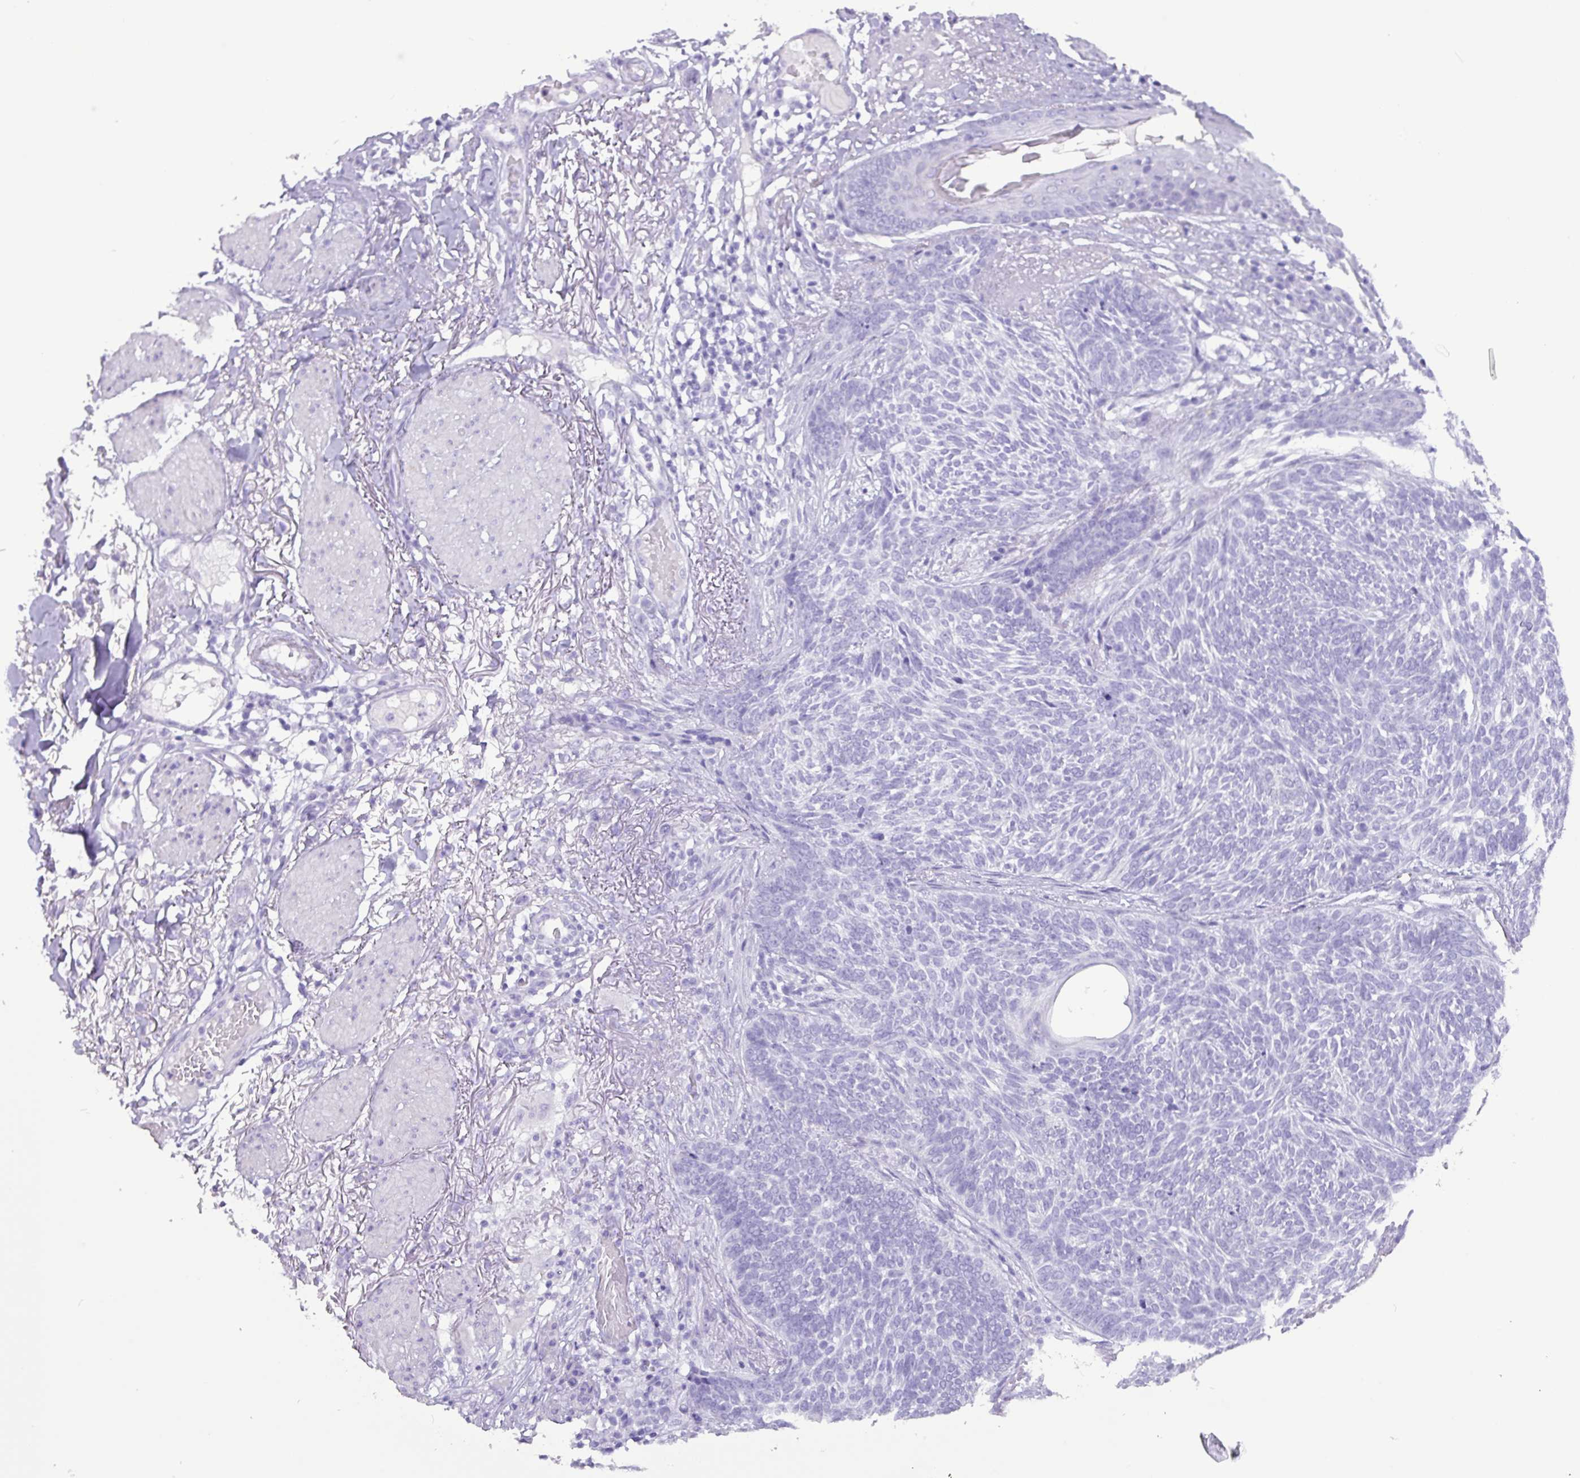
{"staining": {"intensity": "negative", "quantity": "none", "location": "none"}, "tissue": "skin cancer", "cell_type": "Tumor cells", "image_type": "cancer", "snomed": [{"axis": "morphology", "description": "Normal tissue, NOS"}, {"axis": "morphology", "description": "Basal cell carcinoma"}, {"axis": "topography", "description": "Skin"}], "caption": "This is a histopathology image of immunohistochemistry staining of skin cancer (basal cell carcinoma), which shows no positivity in tumor cells.", "gene": "CKMT2", "patient": {"sex": "male", "age": 64}}